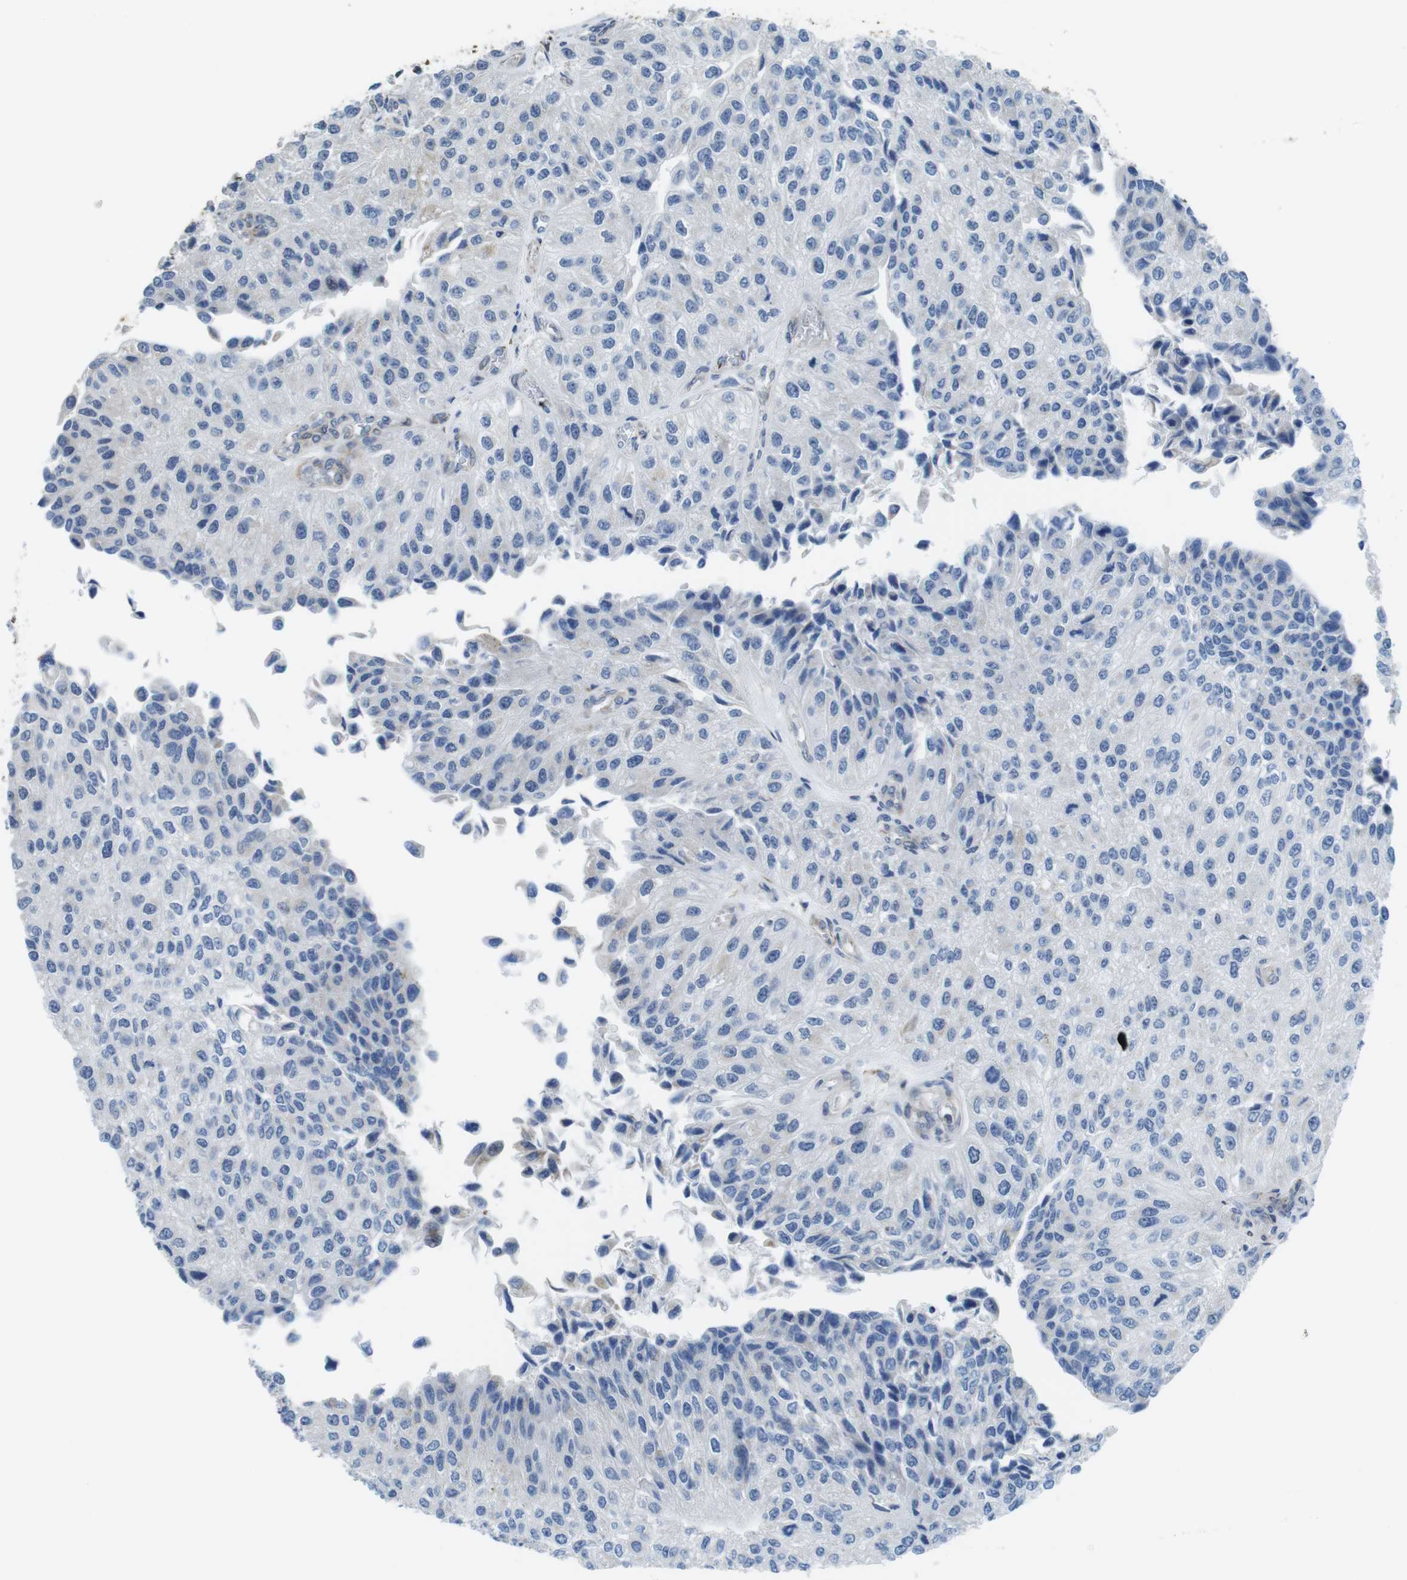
{"staining": {"intensity": "negative", "quantity": "none", "location": "none"}, "tissue": "urothelial cancer", "cell_type": "Tumor cells", "image_type": "cancer", "snomed": [{"axis": "morphology", "description": "Urothelial carcinoma, High grade"}, {"axis": "topography", "description": "Kidney"}, {"axis": "topography", "description": "Urinary bladder"}], "caption": "Human urothelial carcinoma (high-grade) stained for a protein using immunohistochemistry (IHC) reveals no expression in tumor cells.", "gene": "KCNE3", "patient": {"sex": "male", "age": 77}}